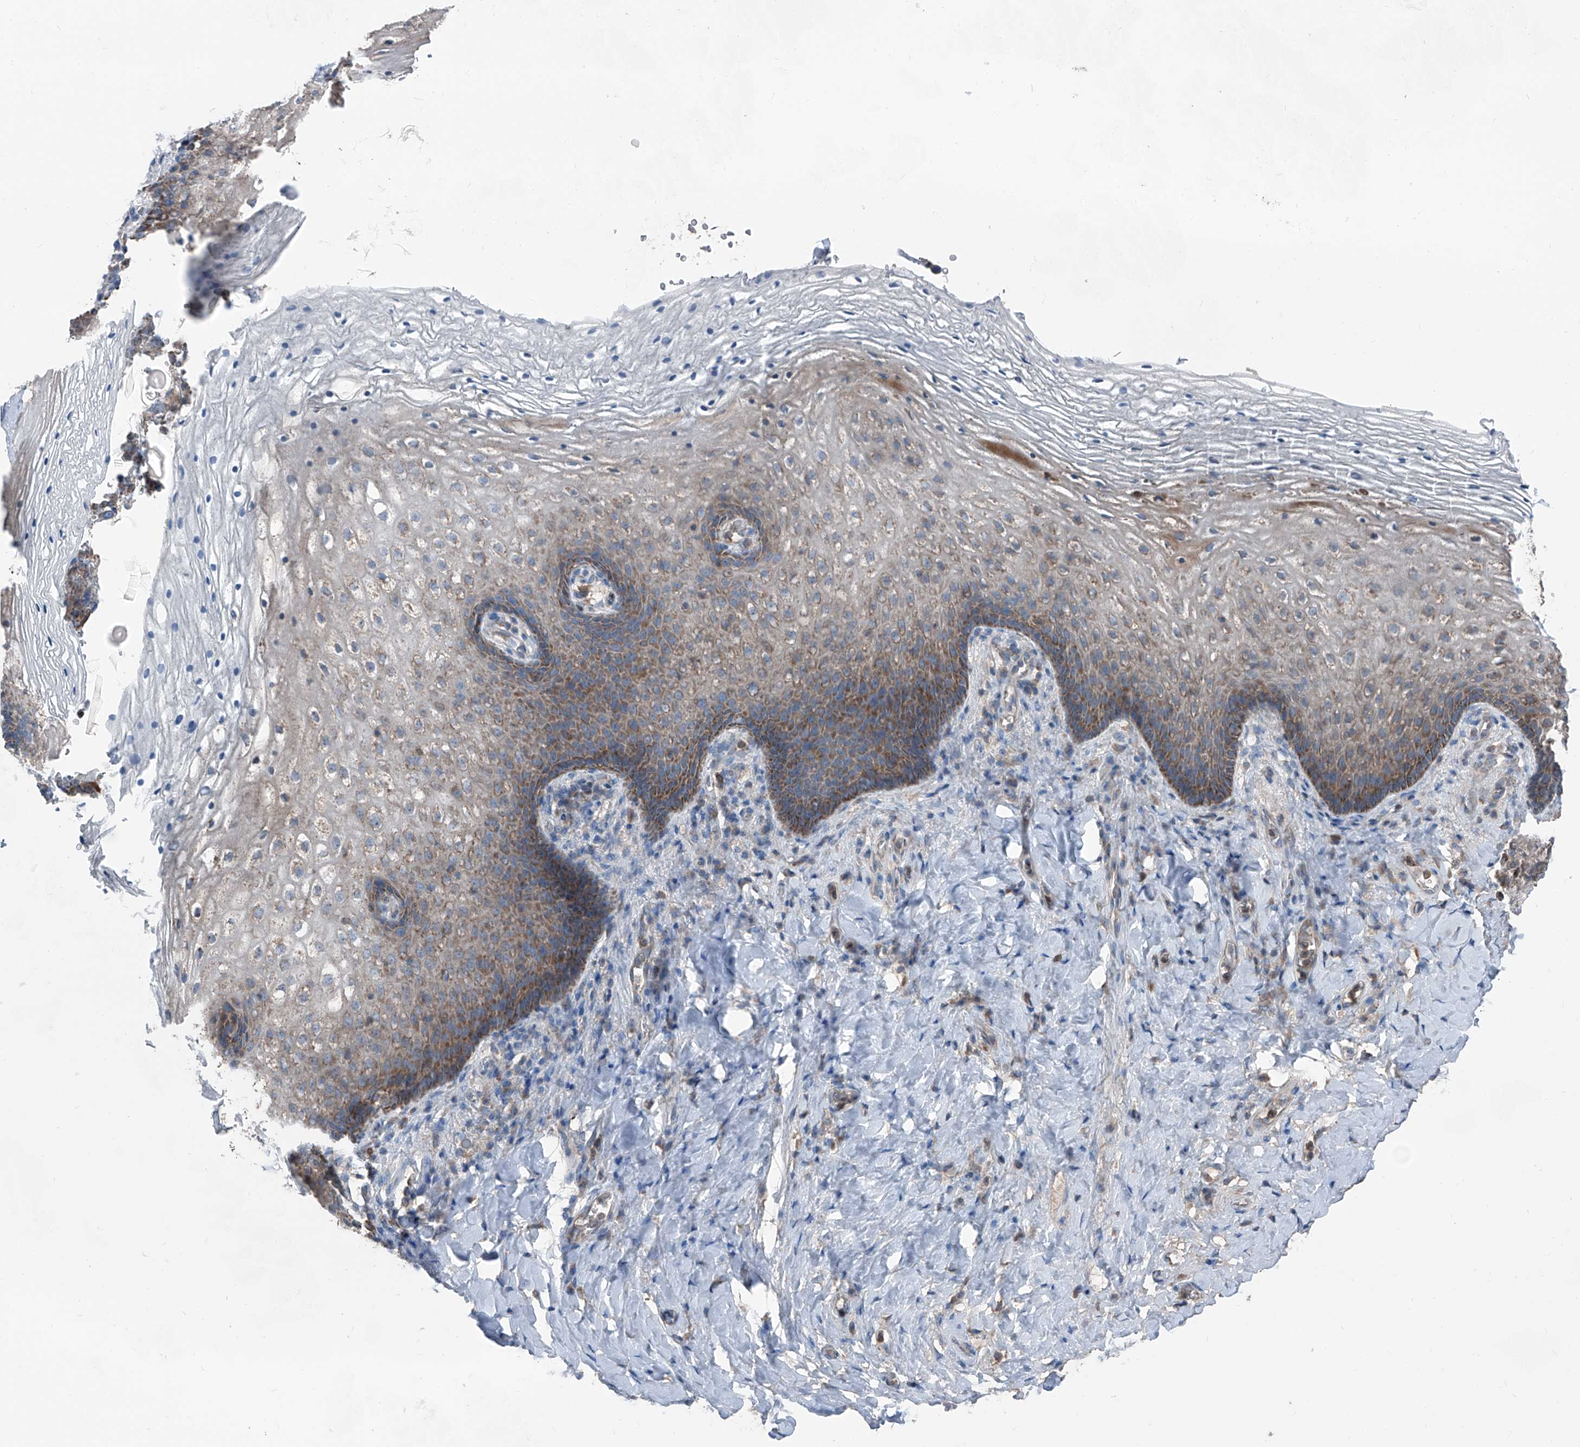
{"staining": {"intensity": "moderate", "quantity": ">75%", "location": "cytoplasmic/membranous"}, "tissue": "vagina", "cell_type": "Squamous epithelial cells", "image_type": "normal", "snomed": [{"axis": "morphology", "description": "Normal tissue, NOS"}, {"axis": "topography", "description": "Vagina"}], "caption": "Protein staining shows moderate cytoplasmic/membranous positivity in about >75% of squamous epithelial cells in unremarkable vagina.", "gene": "GPAT3", "patient": {"sex": "female", "age": 60}}